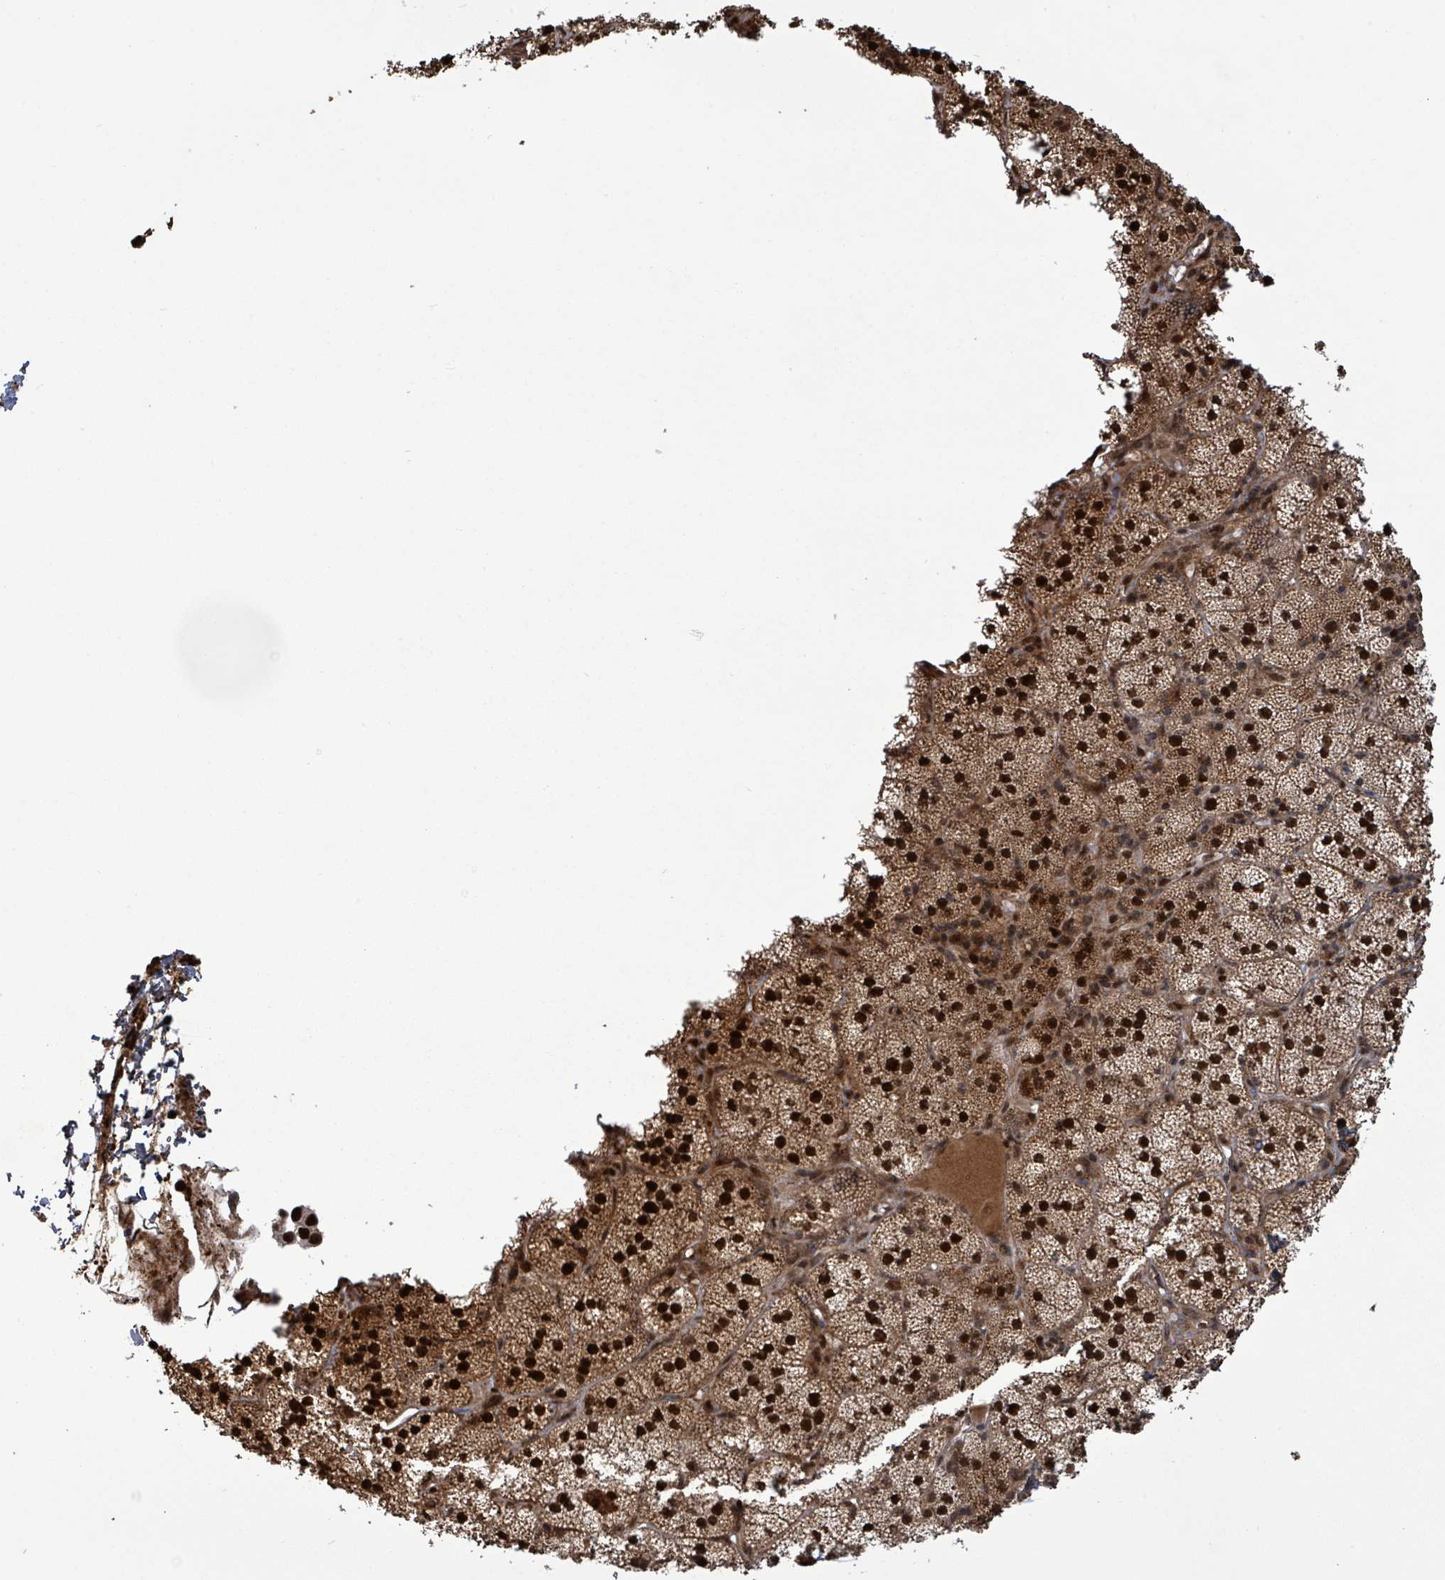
{"staining": {"intensity": "strong", "quantity": ">75%", "location": "cytoplasmic/membranous,nuclear"}, "tissue": "adrenal gland", "cell_type": "Glandular cells", "image_type": "normal", "snomed": [{"axis": "morphology", "description": "Normal tissue, NOS"}, {"axis": "topography", "description": "Adrenal gland"}], "caption": "High-power microscopy captured an immunohistochemistry (IHC) micrograph of unremarkable adrenal gland, revealing strong cytoplasmic/membranous,nuclear staining in approximately >75% of glandular cells. The staining was performed using DAB, with brown indicating positive protein expression. Nuclei are stained blue with hematoxylin.", "gene": "PATZ1", "patient": {"sex": "female", "age": 58}}